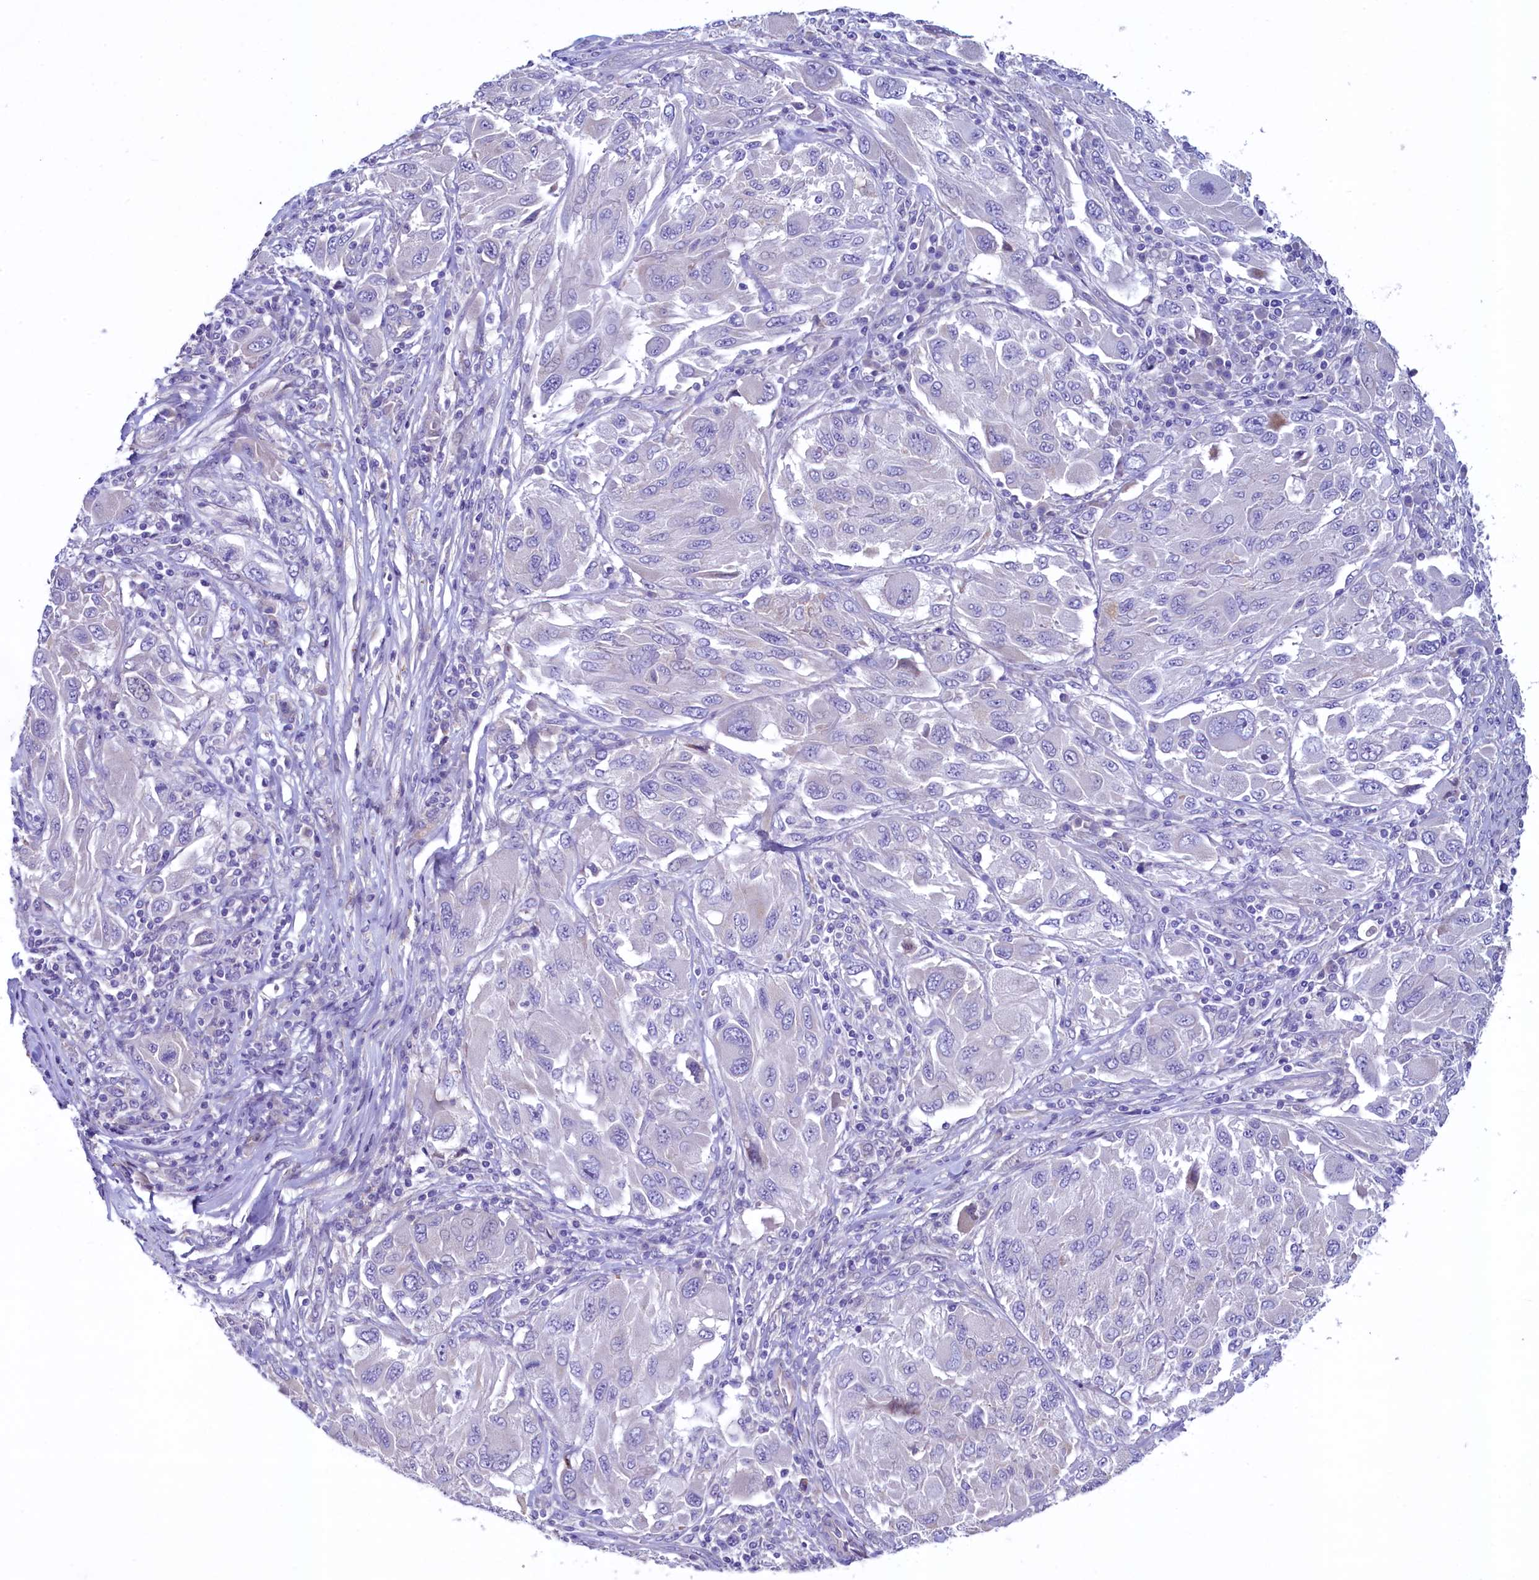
{"staining": {"intensity": "negative", "quantity": "none", "location": "none"}, "tissue": "melanoma", "cell_type": "Tumor cells", "image_type": "cancer", "snomed": [{"axis": "morphology", "description": "Malignant melanoma, NOS"}, {"axis": "topography", "description": "Skin"}], "caption": "Tumor cells show no significant expression in melanoma. Nuclei are stained in blue.", "gene": "KRBOX5", "patient": {"sex": "female", "age": 91}}